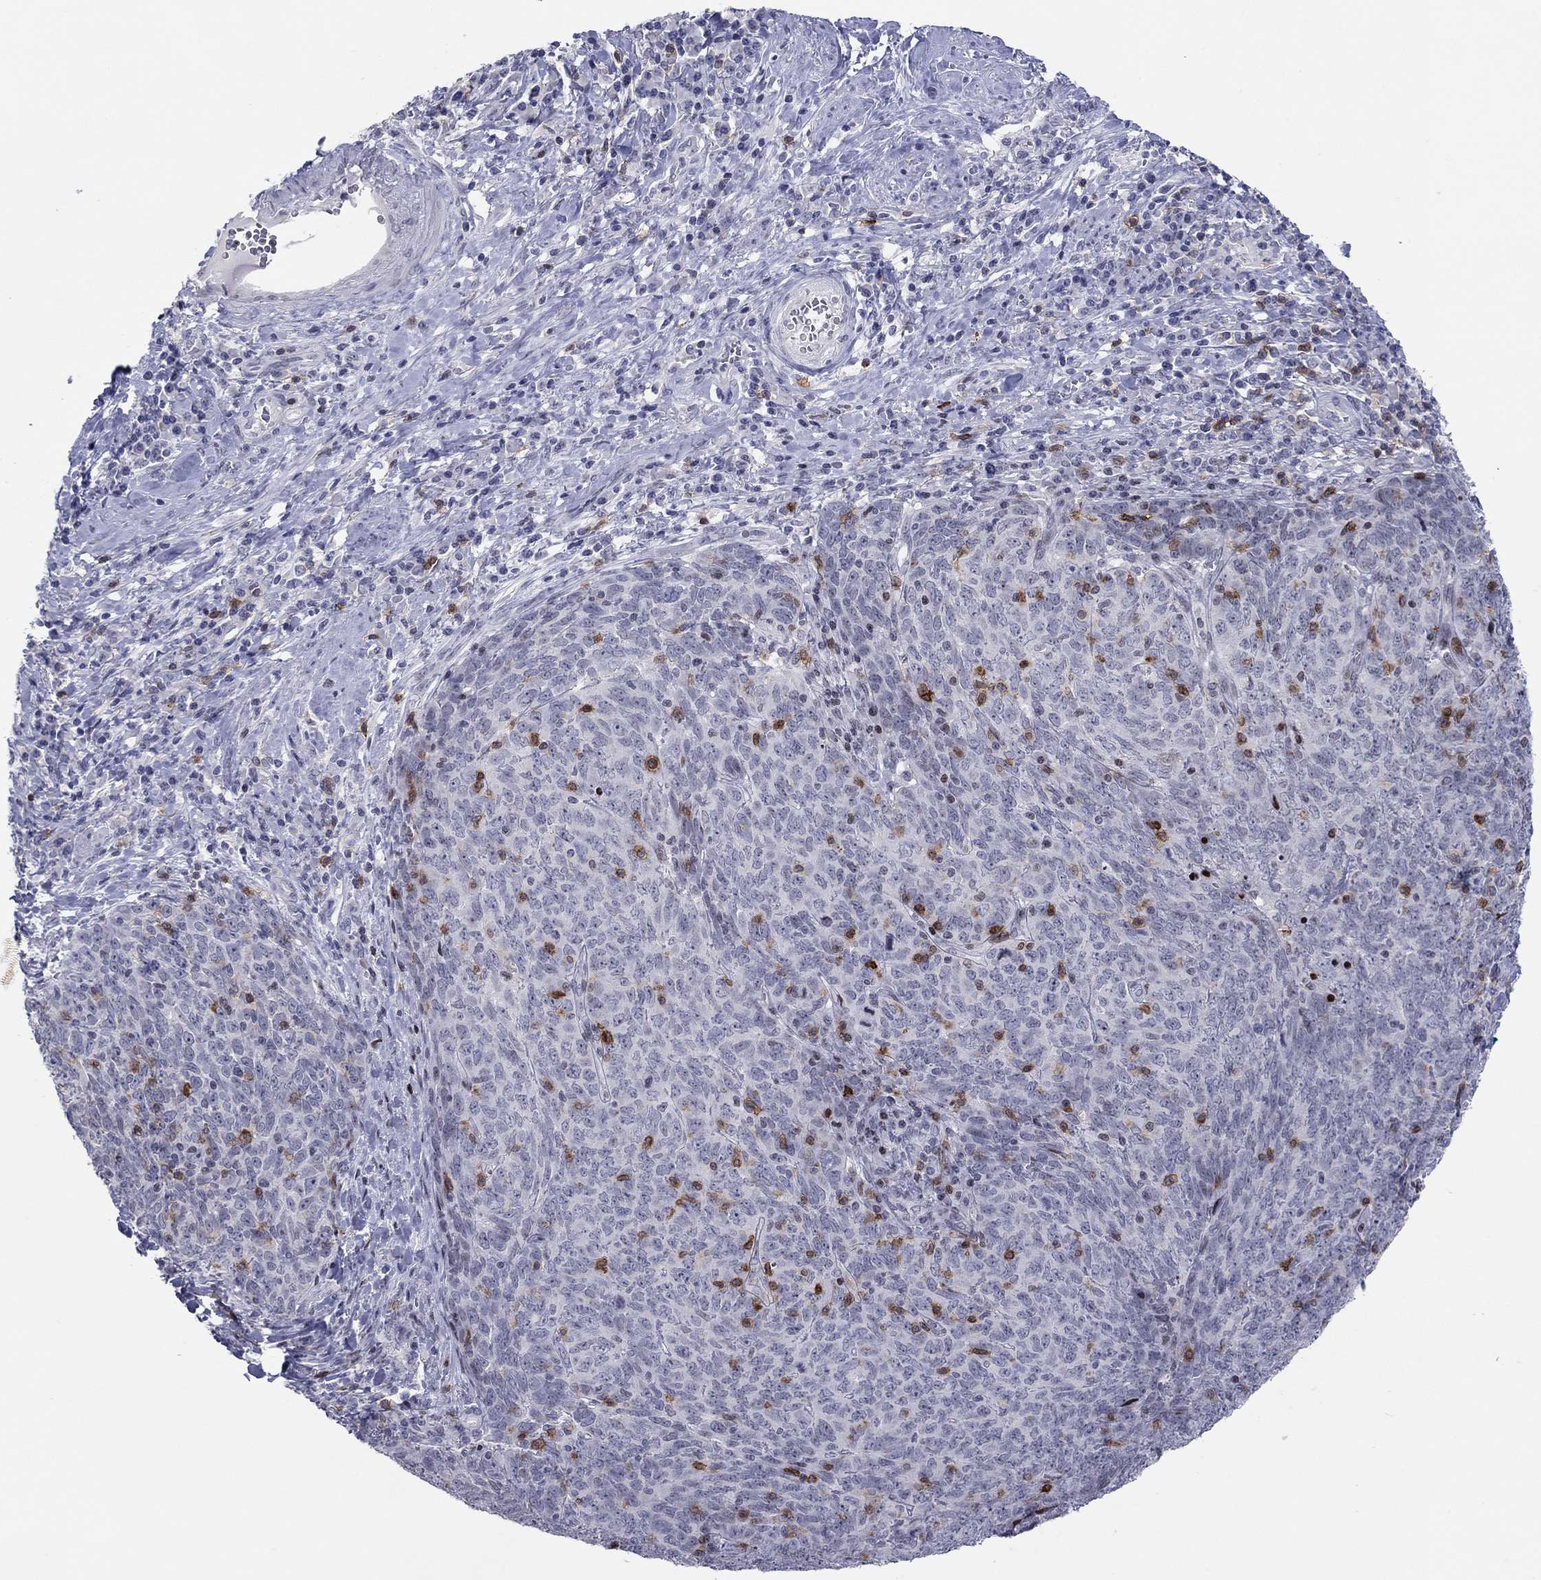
{"staining": {"intensity": "negative", "quantity": "none", "location": "none"}, "tissue": "skin cancer", "cell_type": "Tumor cells", "image_type": "cancer", "snomed": [{"axis": "morphology", "description": "Squamous cell carcinoma, NOS"}, {"axis": "topography", "description": "Skin"}, {"axis": "topography", "description": "Anal"}], "caption": "A histopathology image of skin cancer stained for a protein reveals no brown staining in tumor cells.", "gene": "ITGAE", "patient": {"sex": "female", "age": 51}}